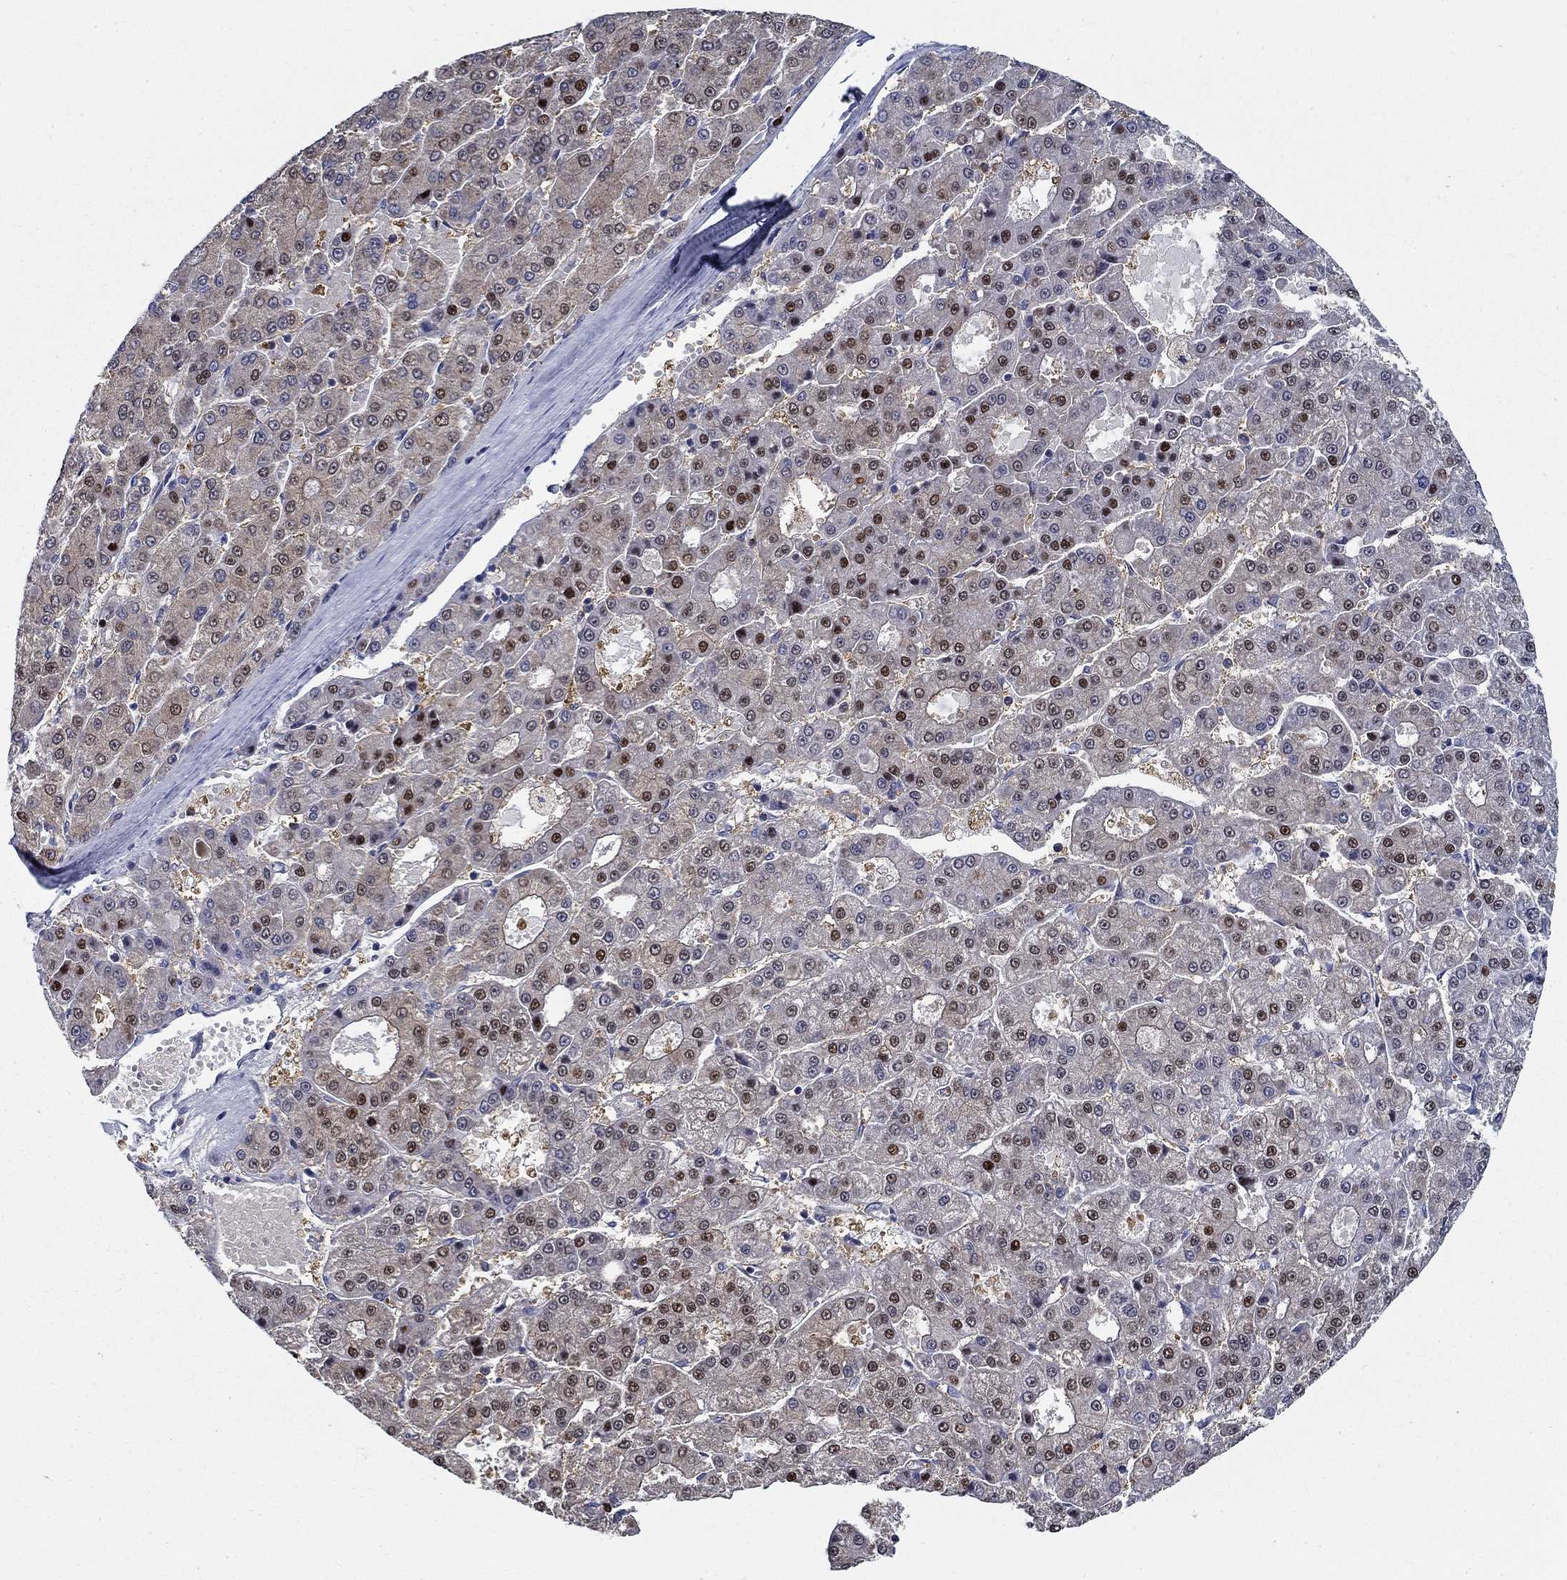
{"staining": {"intensity": "strong", "quantity": "25%-75%", "location": "nuclear"}, "tissue": "liver cancer", "cell_type": "Tumor cells", "image_type": "cancer", "snomed": [{"axis": "morphology", "description": "Carcinoma, Hepatocellular, NOS"}, {"axis": "topography", "description": "Liver"}], "caption": "Immunohistochemistry staining of liver cancer, which displays high levels of strong nuclear positivity in approximately 25%-75% of tumor cells indicating strong nuclear protein positivity. The staining was performed using DAB (brown) for protein detection and nuclei were counterstained in hematoxylin (blue).", "gene": "ZNF594", "patient": {"sex": "male", "age": 70}}